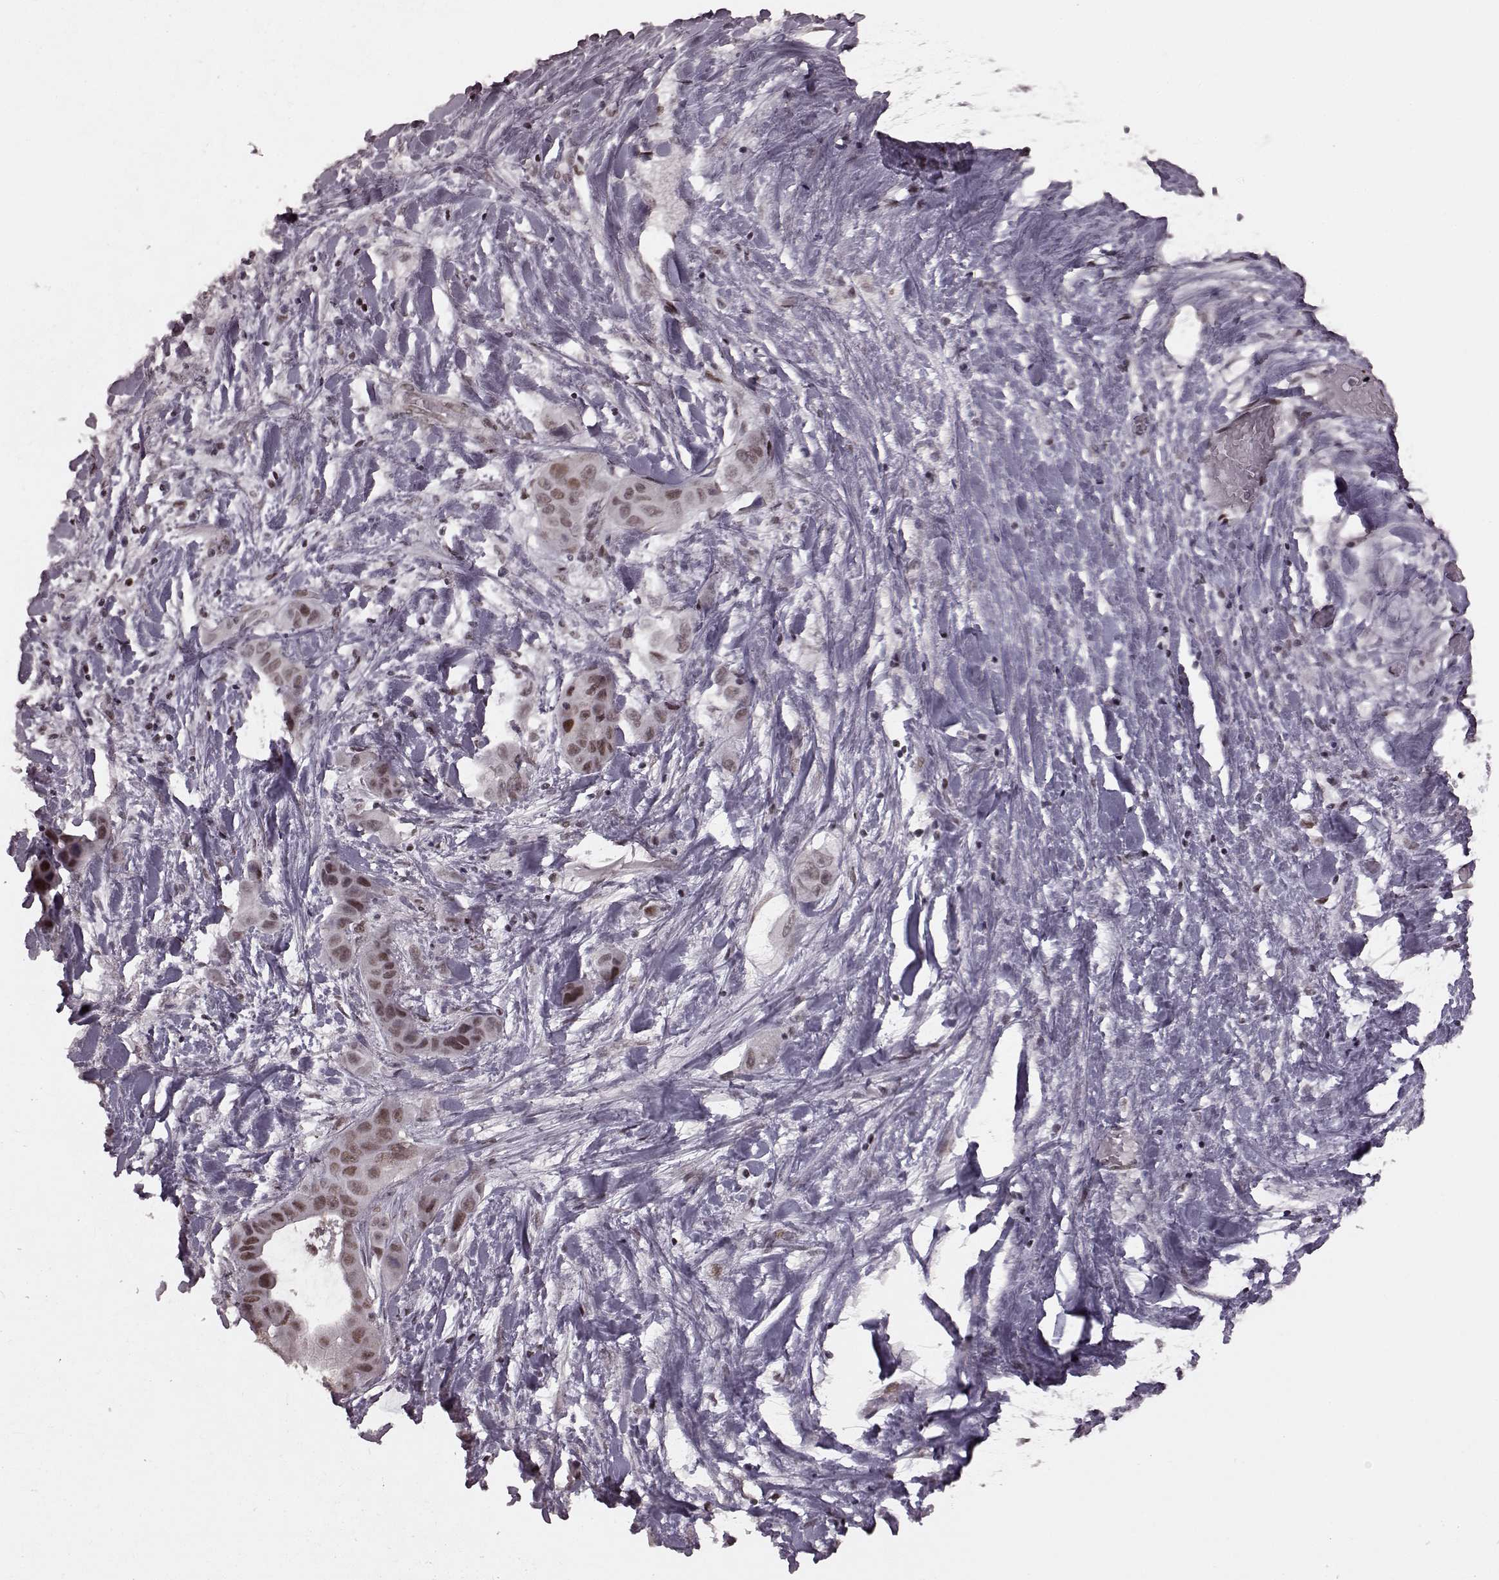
{"staining": {"intensity": "moderate", "quantity": ">75%", "location": "nuclear"}, "tissue": "liver cancer", "cell_type": "Tumor cells", "image_type": "cancer", "snomed": [{"axis": "morphology", "description": "Cholangiocarcinoma"}, {"axis": "topography", "description": "Liver"}], "caption": "Immunohistochemical staining of liver cancer exhibits moderate nuclear protein staining in approximately >75% of tumor cells.", "gene": "NR2C1", "patient": {"sex": "female", "age": 52}}